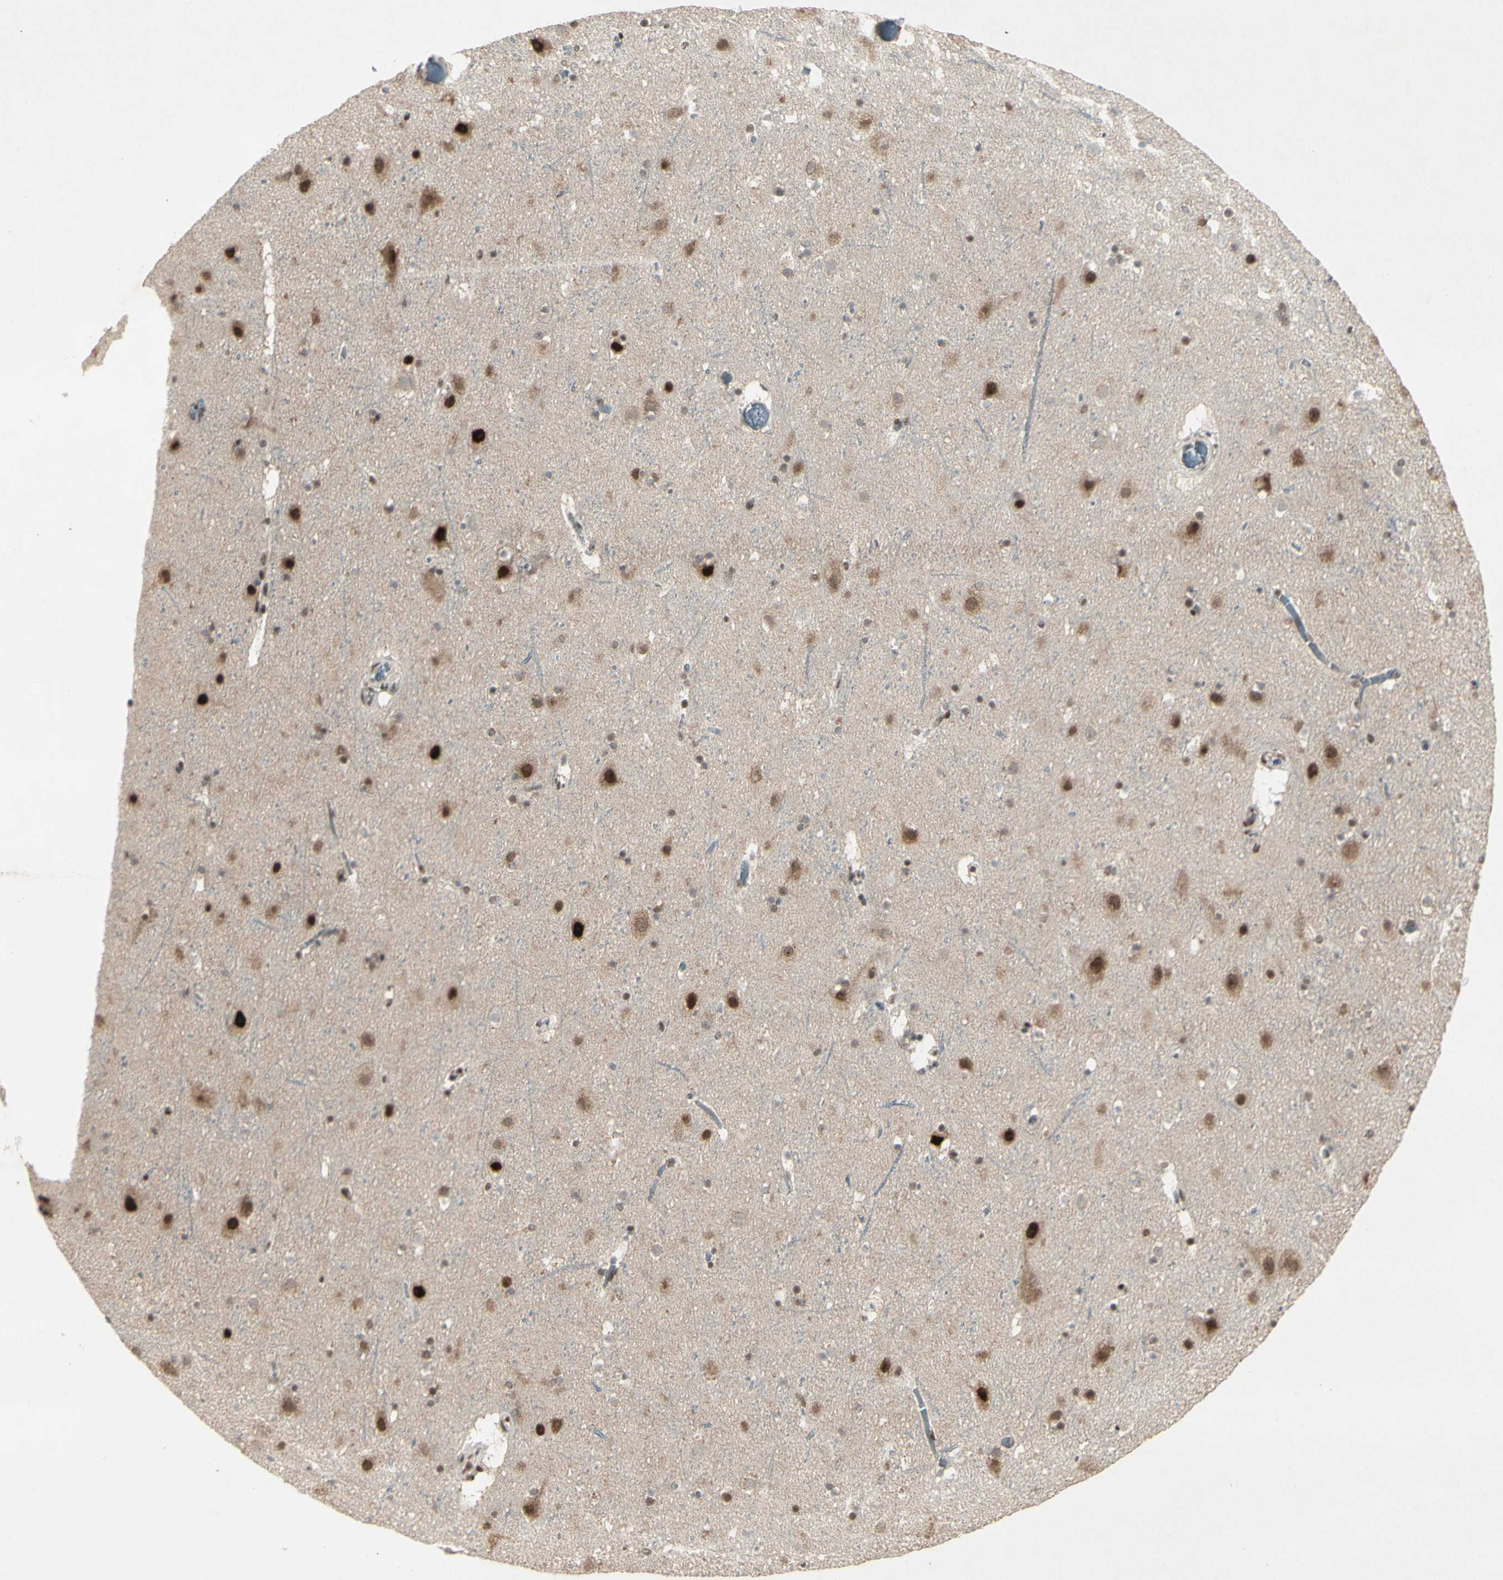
{"staining": {"intensity": "moderate", "quantity": "<25%", "location": "cytoplasmic/membranous,nuclear"}, "tissue": "cerebral cortex", "cell_type": "Endothelial cells", "image_type": "normal", "snomed": [{"axis": "morphology", "description": "Normal tissue, NOS"}, {"axis": "topography", "description": "Cerebral cortex"}], "caption": "A histopathology image of human cerebral cortex stained for a protein demonstrates moderate cytoplasmic/membranous,nuclear brown staining in endothelial cells.", "gene": "CCNT1", "patient": {"sex": "male", "age": 45}}